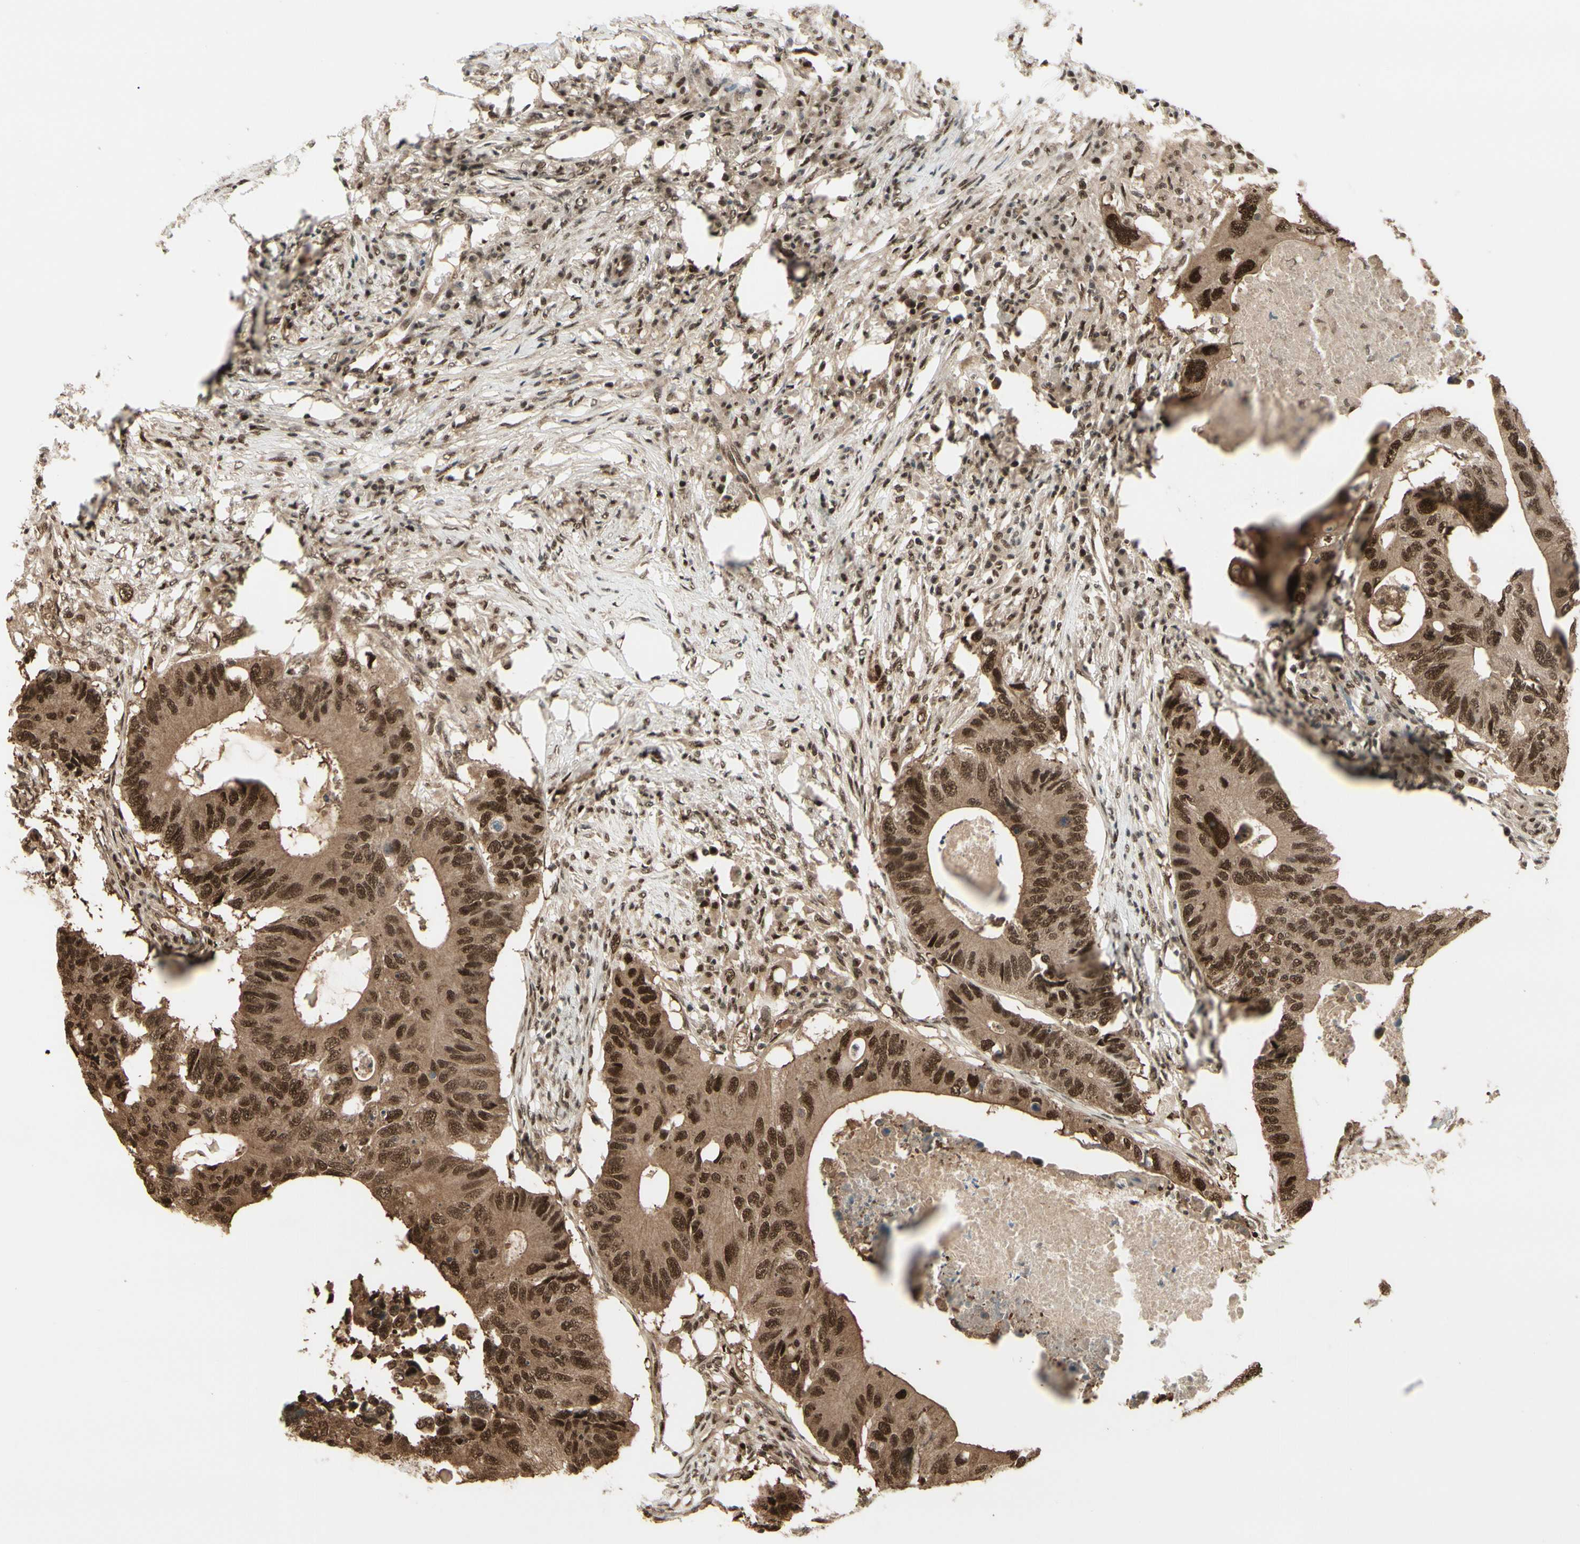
{"staining": {"intensity": "strong", "quantity": ">75%", "location": "cytoplasmic/membranous,nuclear"}, "tissue": "colorectal cancer", "cell_type": "Tumor cells", "image_type": "cancer", "snomed": [{"axis": "morphology", "description": "Adenocarcinoma, NOS"}, {"axis": "topography", "description": "Colon"}], "caption": "About >75% of tumor cells in adenocarcinoma (colorectal) reveal strong cytoplasmic/membranous and nuclear protein expression as visualized by brown immunohistochemical staining.", "gene": "HSF1", "patient": {"sex": "male", "age": 71}}